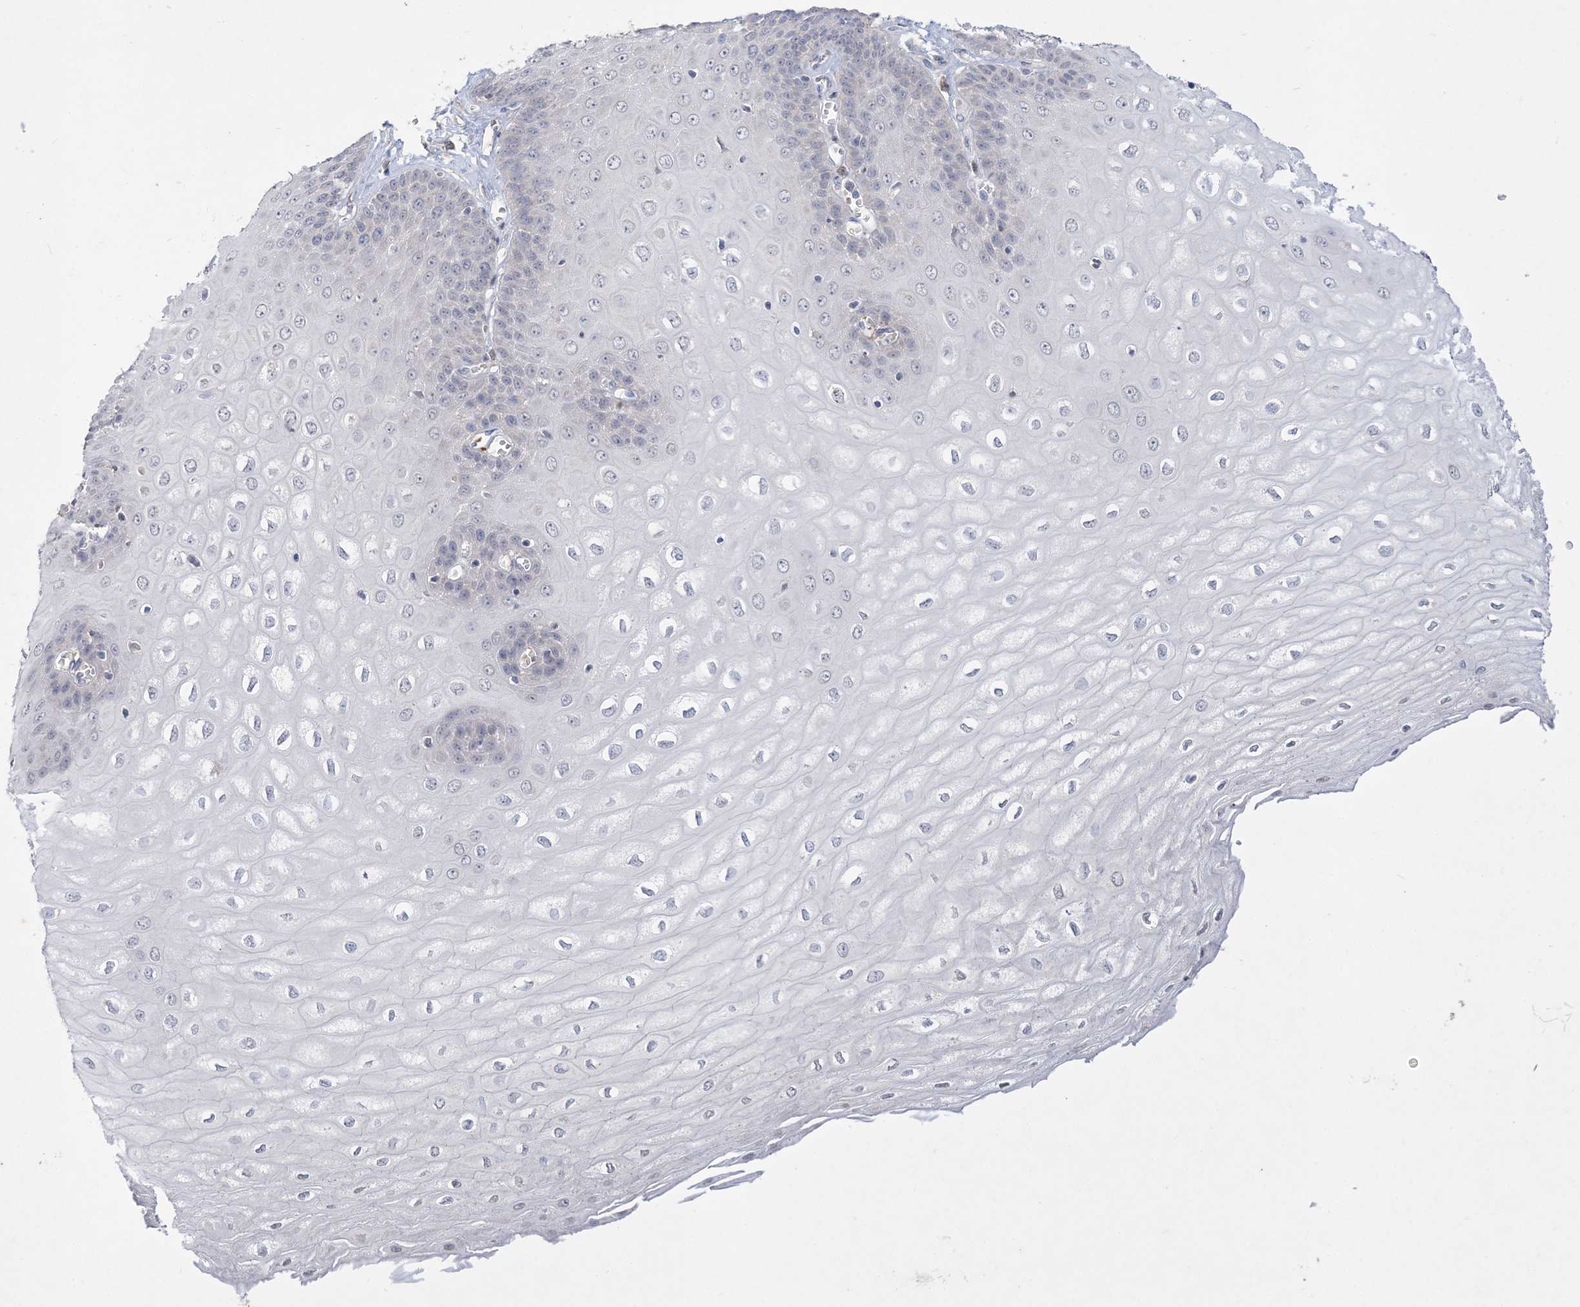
{"staining": {"intensity": "negative", "quantity": "none", "location": "none"}, "tissue": "esophagus", "cell_type": "Squamous epithelial cells", "image_type": "normal", "snomed": [{"axis": "morphology", "description": "Normal tissue, NOS"}, {"axis": "topography", "description": "Esophagus"}], "caption": "This is an immunohistochemistry (IHC) photomicrograph of benign human esophagus. There is no positivity in squamous epithelial cells.", "gene": "TSPEAR", "patient": {"sex": "male", "age": 60}}